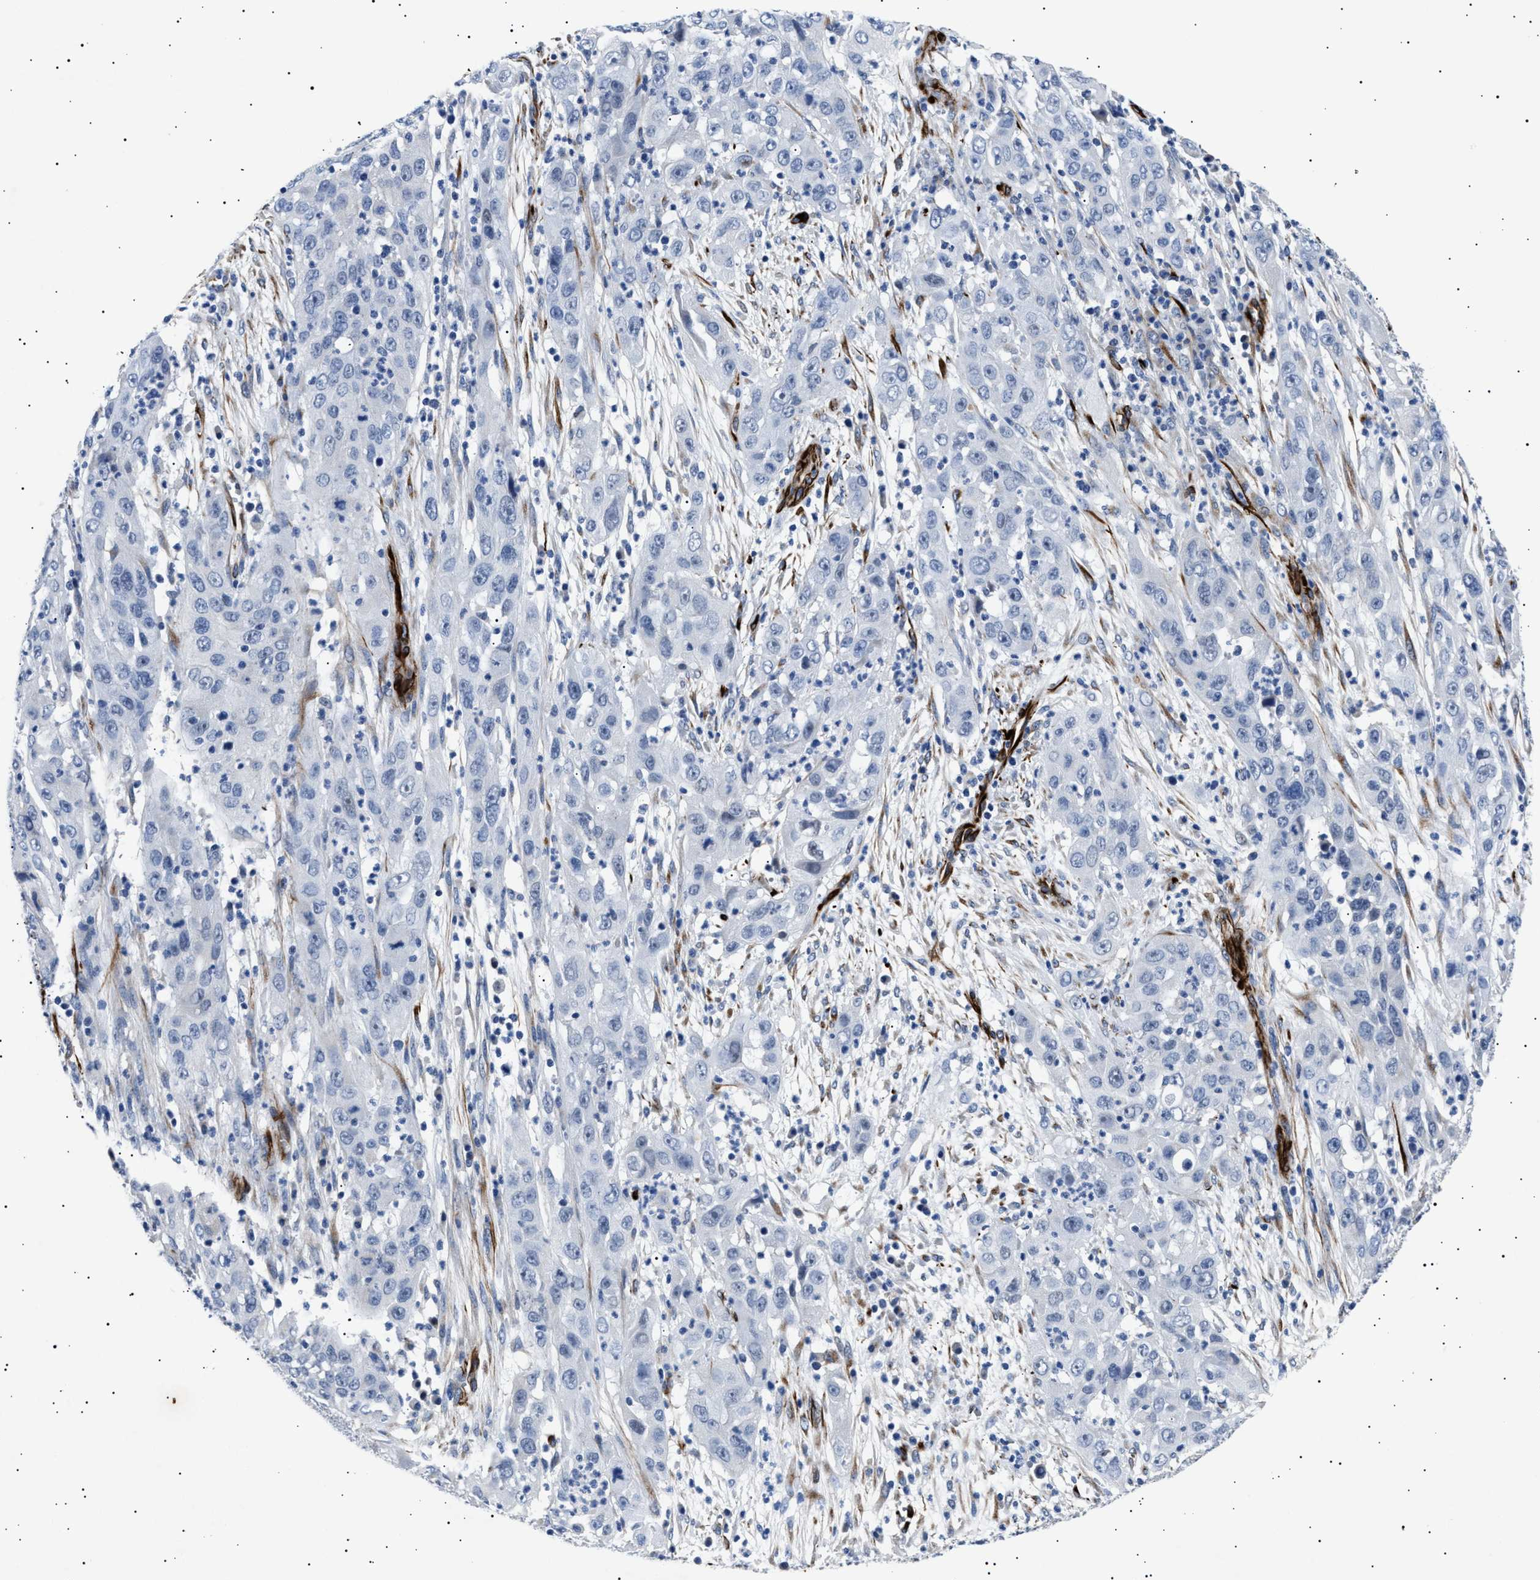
{"staining": {"intensity": "negative", "quantity": "none", "location": "none"}, "tissue": "cervical cancer", "cell_type": "Tumor cells", "image_type": "cancer", "snomed": [{"axis": "morphology", "description": "Squamous cell carcinoma, NOS"}, {"axis": "topography", "description": "Cervix"}], "caption": "Tumor cells are negative for protein expression in human cervical cancer (squamous cell carcinoma). (DAB immunohistochemistry (IHC) with hematoxylin counter stain).", "gene": "OLFML2A", "patient": {"sex": "female", "age": 32}}